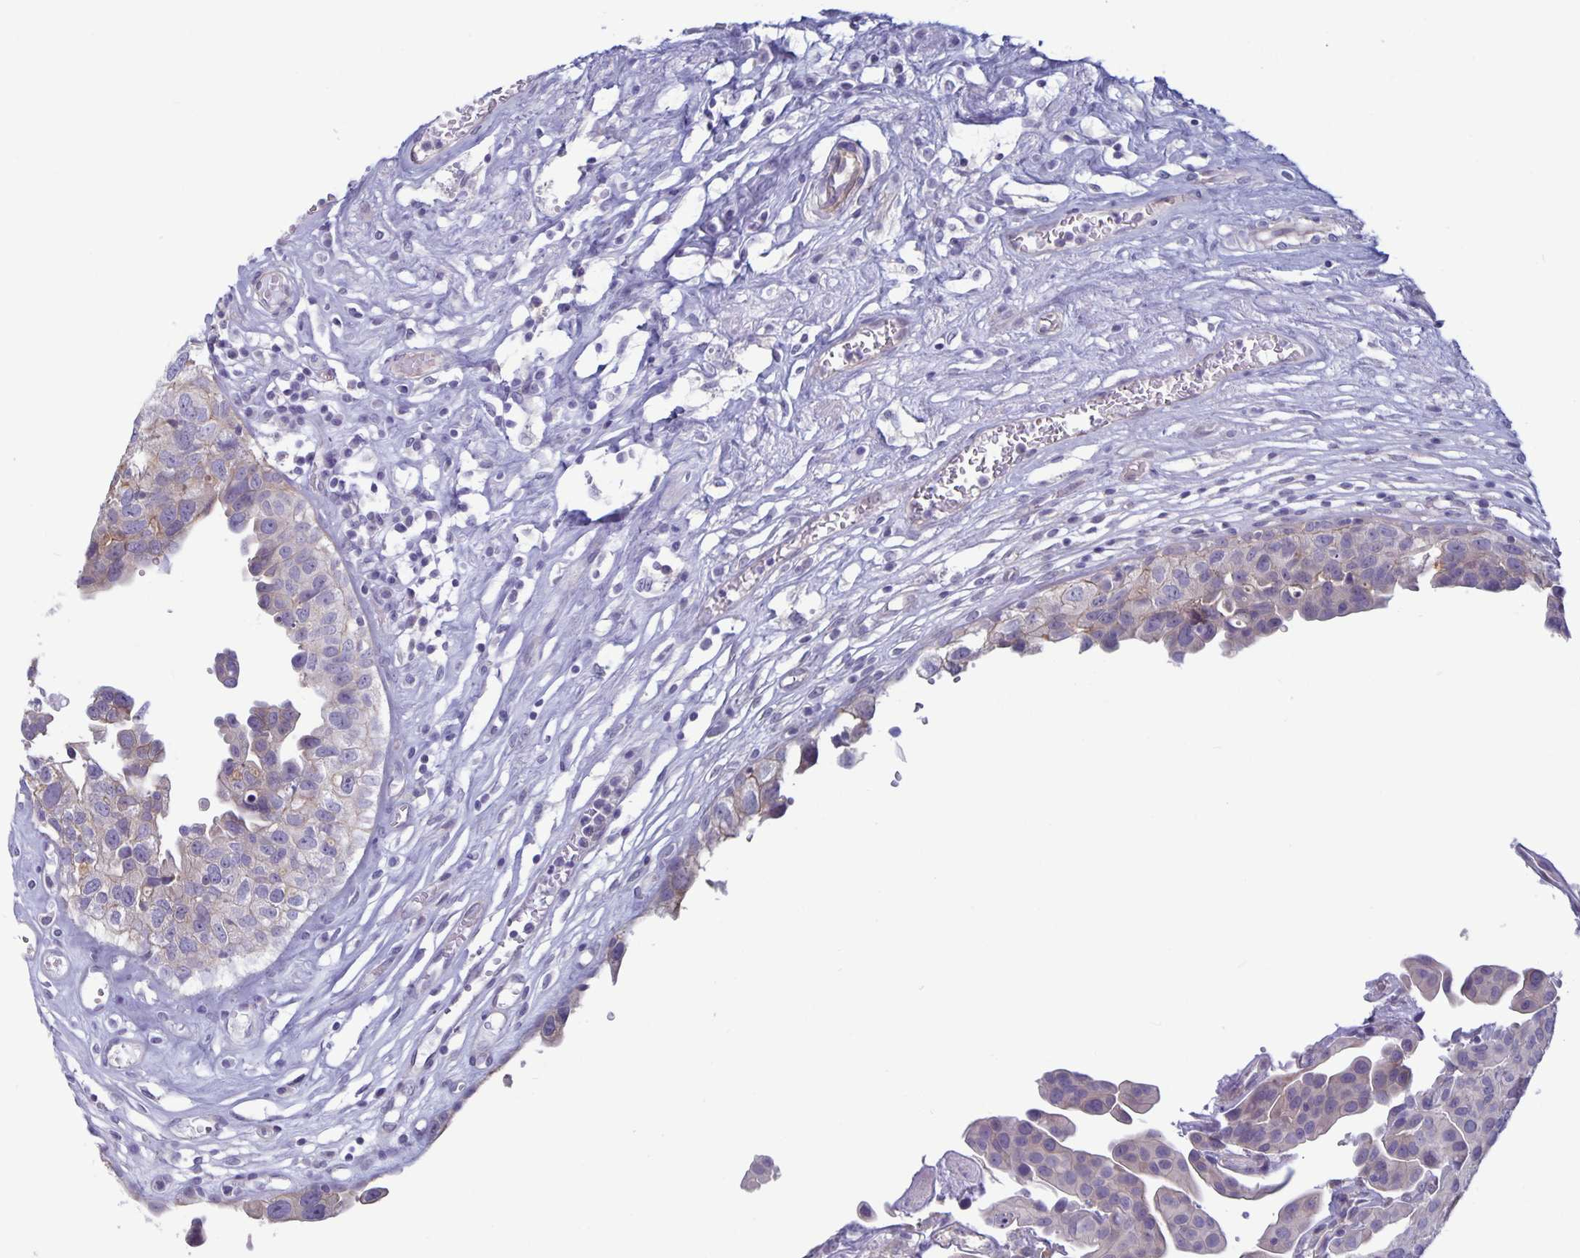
{"staining": {"intensity": "negative", "quantity": "none", "location": "none"}, "tissue": "renal cancer", "cell_type": "Tumor cells", "image_type": "cancer", "snomed": [{"axis": "morphology", "description": "Adenocarcinoma, NOS"}, {"axis": "topography", "description": "Urinary bladder"}], "caption": "This is an immunohistochemistry (IHC) histopathology image of renal adenocarcinoma. There is no positivity in tumor cells.", "gene": "PLCB3", "patient": {"sex": "male", "age": 61}}